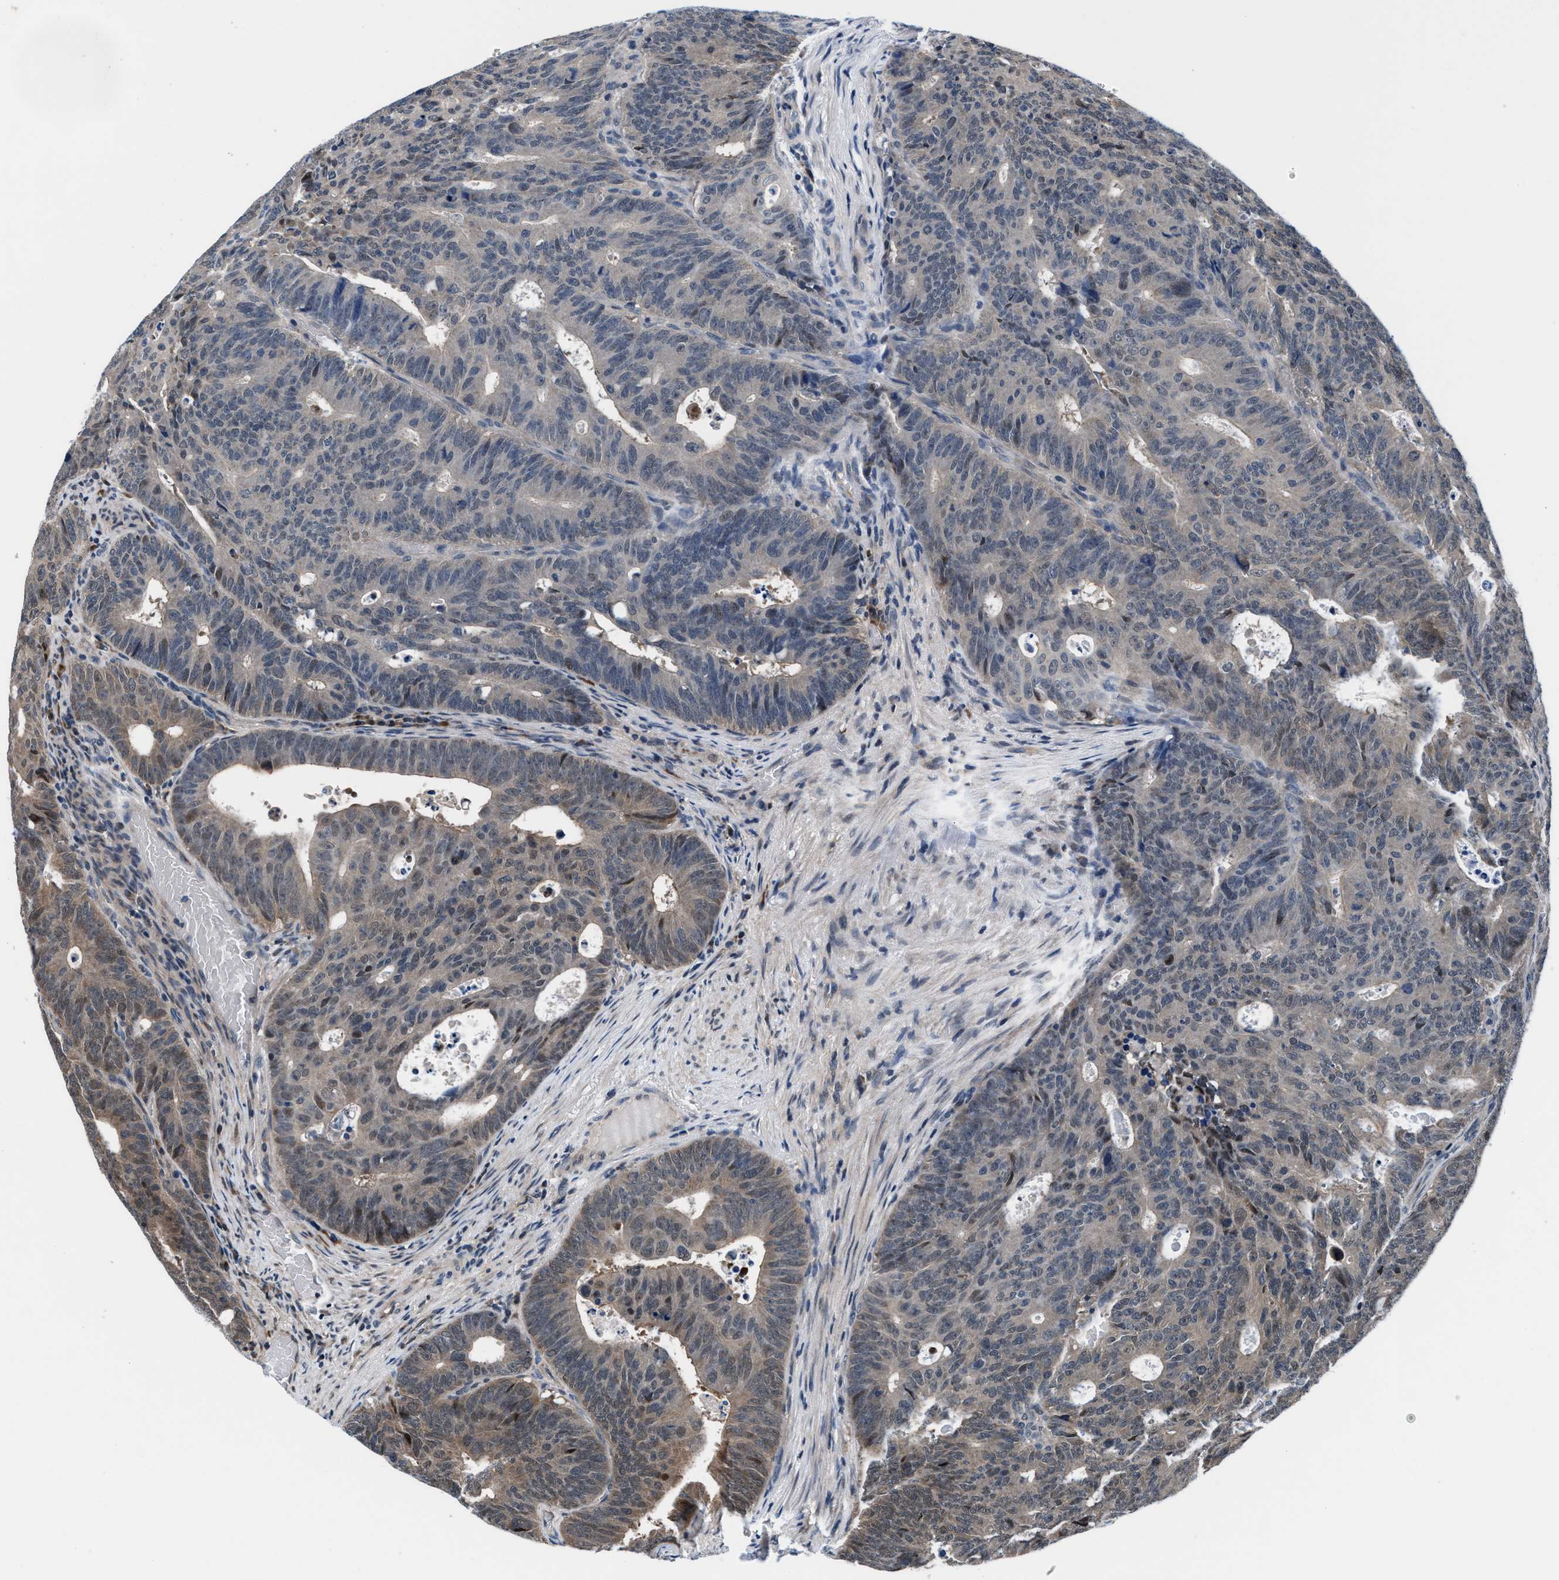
{"staining": {"intensity": "weak", "quantity": "<25%", "location": "cytoplasmic/membranous"}, "tissue": "colorectal cancer", "cell_type": "Tumor cells", "image_type": "cancer", "snomed": [{"axis": "morphology", "description": "Adenocarcinoma, NOS"}, {"axis": "topography", "description": "Colon"}], "caption": "Colorectal cancer (adenocarcinoma) was stained to show a protein in brown. There is no significant positivity in tumor cells. (DAB (3,3'-diaminobenzidine) immunohistochemistry, high magnification).", "gene": "PRPSAP2", "patient": {"sex": "male", "age": 87}}